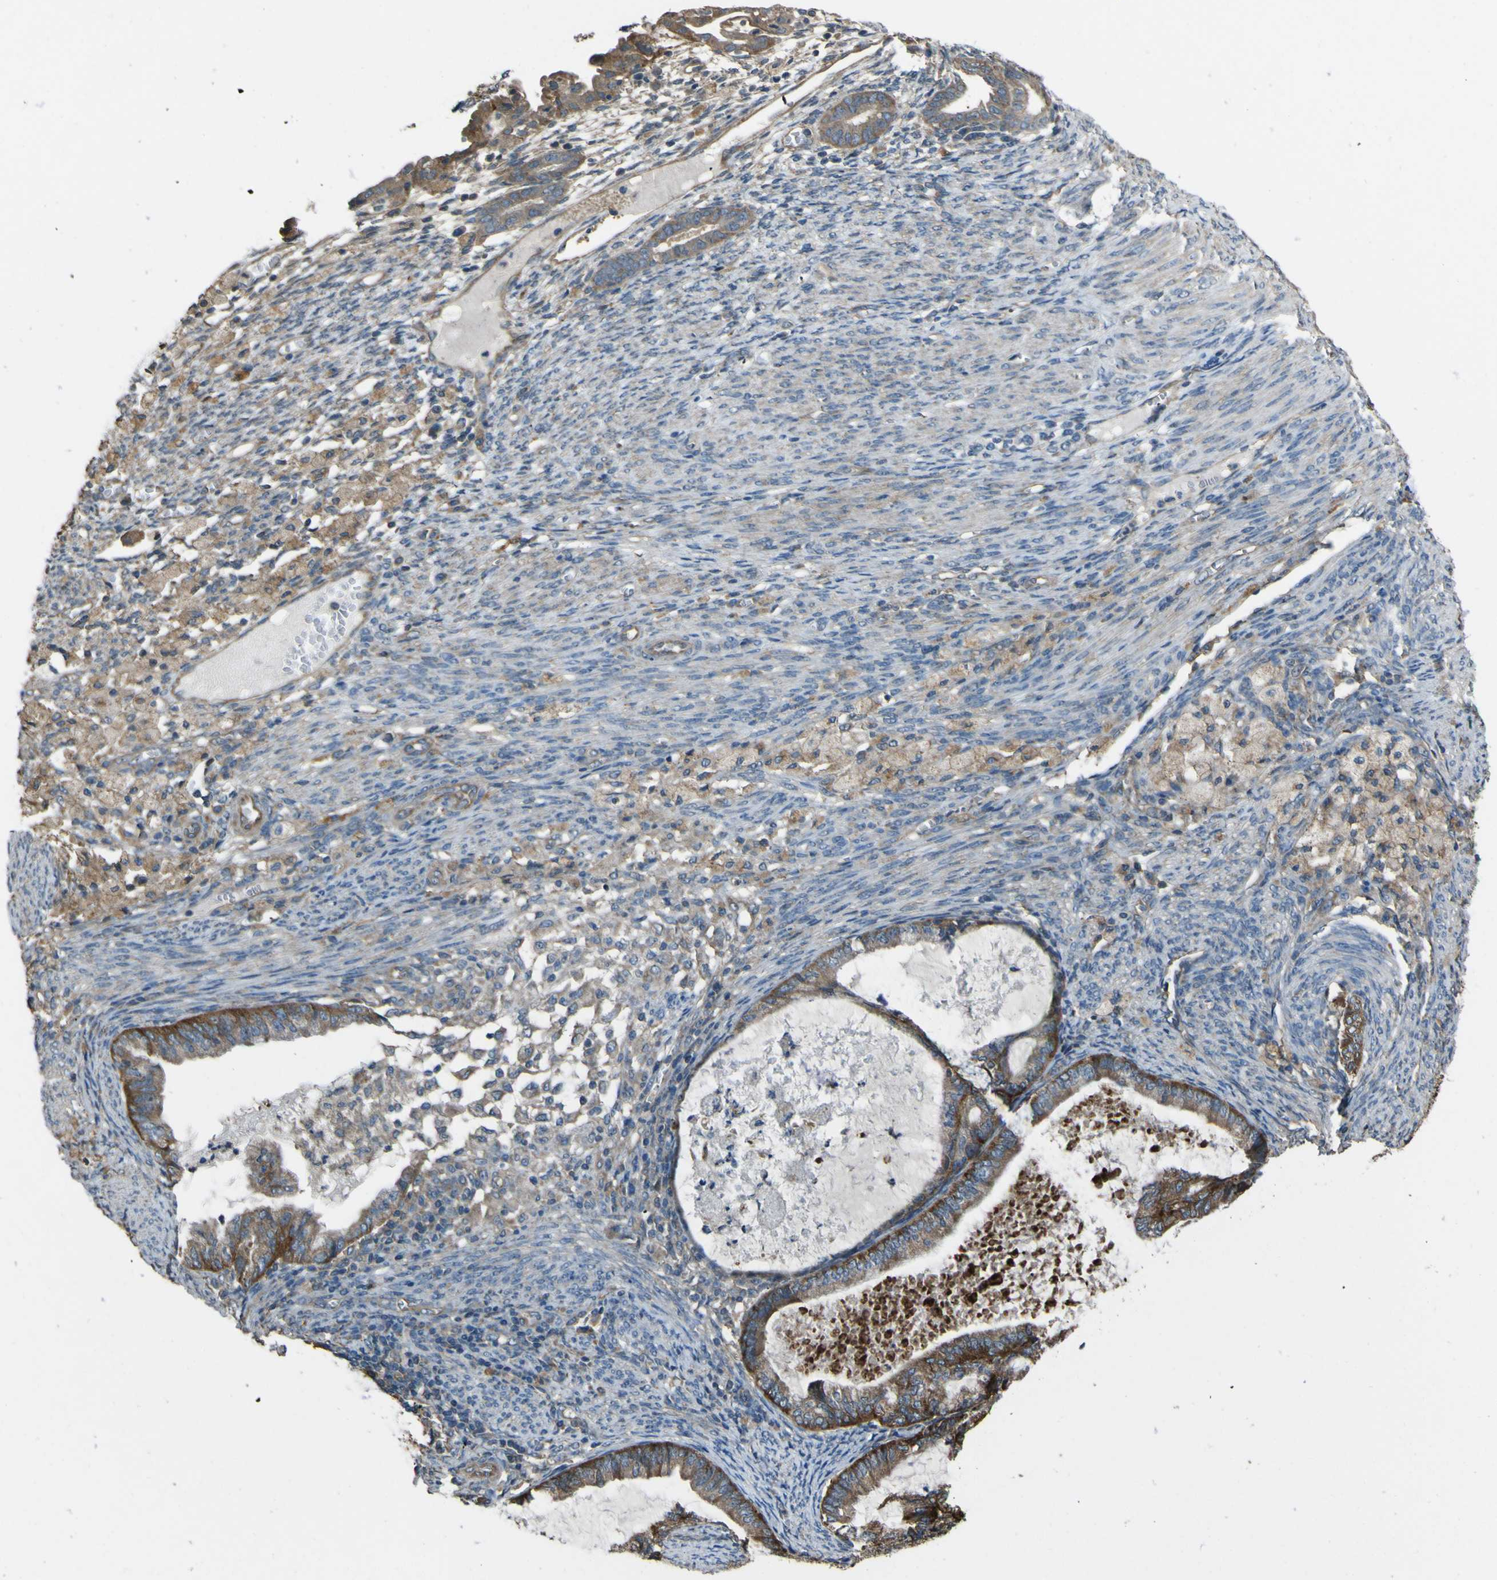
{"staining": {"intensity": "strong", "quantity": "25%-75%", "location": "cytoplasmic/membranous"}, "tissue": "cervical cancer", "cell_type": "Tumor cells", "image_type": "cancer", "snomed": [{"axis": "morphology", "description": "Normal tissue, NOS"}, {"axis": "morphology", "description": "Adenocarcinoma, NOS"}, {"axis": "topography", "description": "Cervix"}, {"axis": "topography", "description": "Endometrium"}], "caption": "This is an image of IHC staining of adenocarcinoma (cervical), which shows strong positivity in the cytoplasmic/membranous of tumor cells.", "gene": "NAALADL2", "patient": {"sex": "female", "age": 86}}